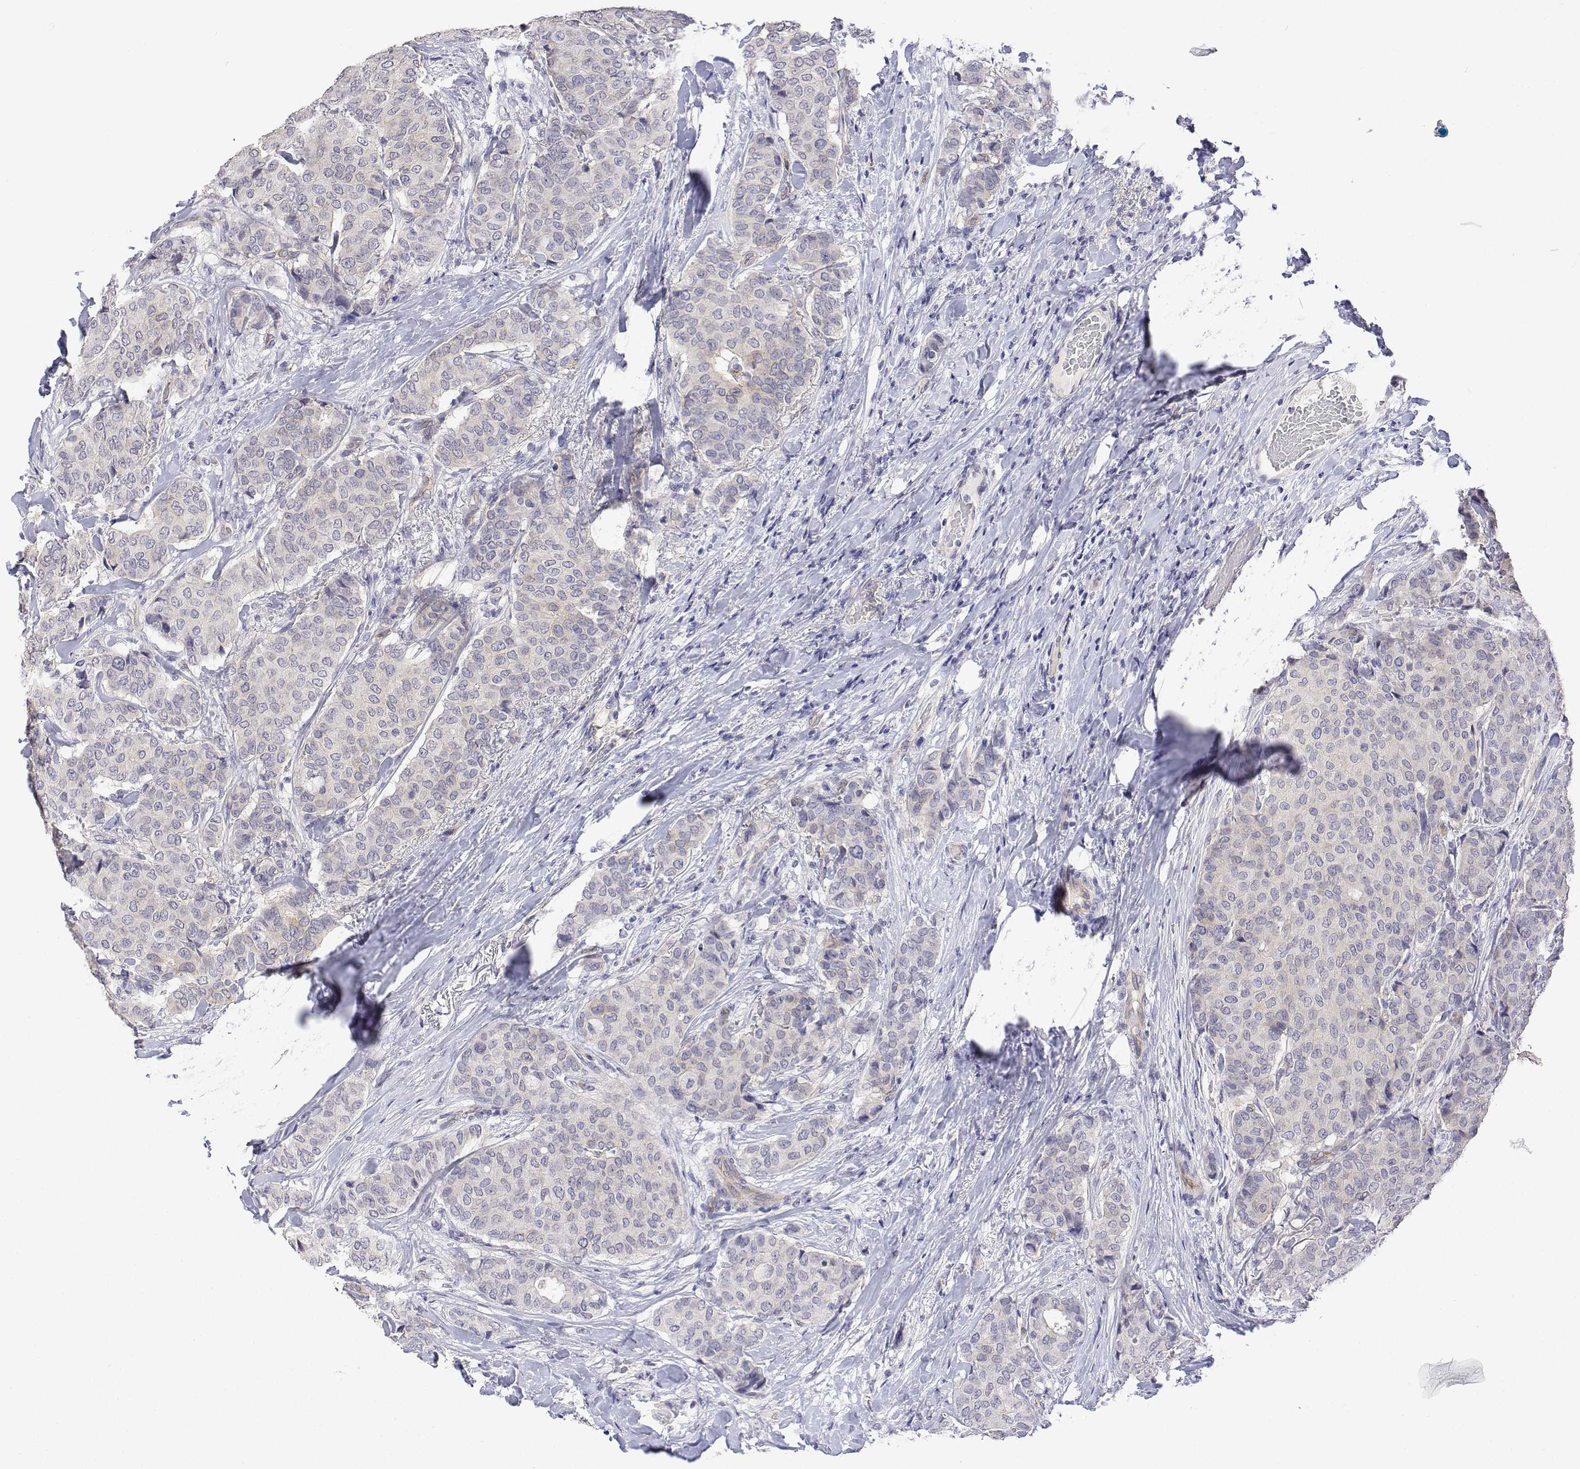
{"staining": {"intensity": "negative", "quantity": "none", "location": "none"}, "tissue": "breast cancer", "cell_type": "Tumor cells", "image_type": "cancer", "snomed": [{"axis": "morphology", "description": "Duct carcinoma"}, {"axis": "topography", "description": "Breast"}], "caption": "Immunohistochemistry micrograph of neoplastic tissue: breast cancer (infiltrating ductal carcinoma) stained with DAB (3,3'-diaminobenzidine) demonstrates no significant protein staining in tumor cells.", "gene": "PLCB1", "patient": {"sex": "female", "age": 75}}